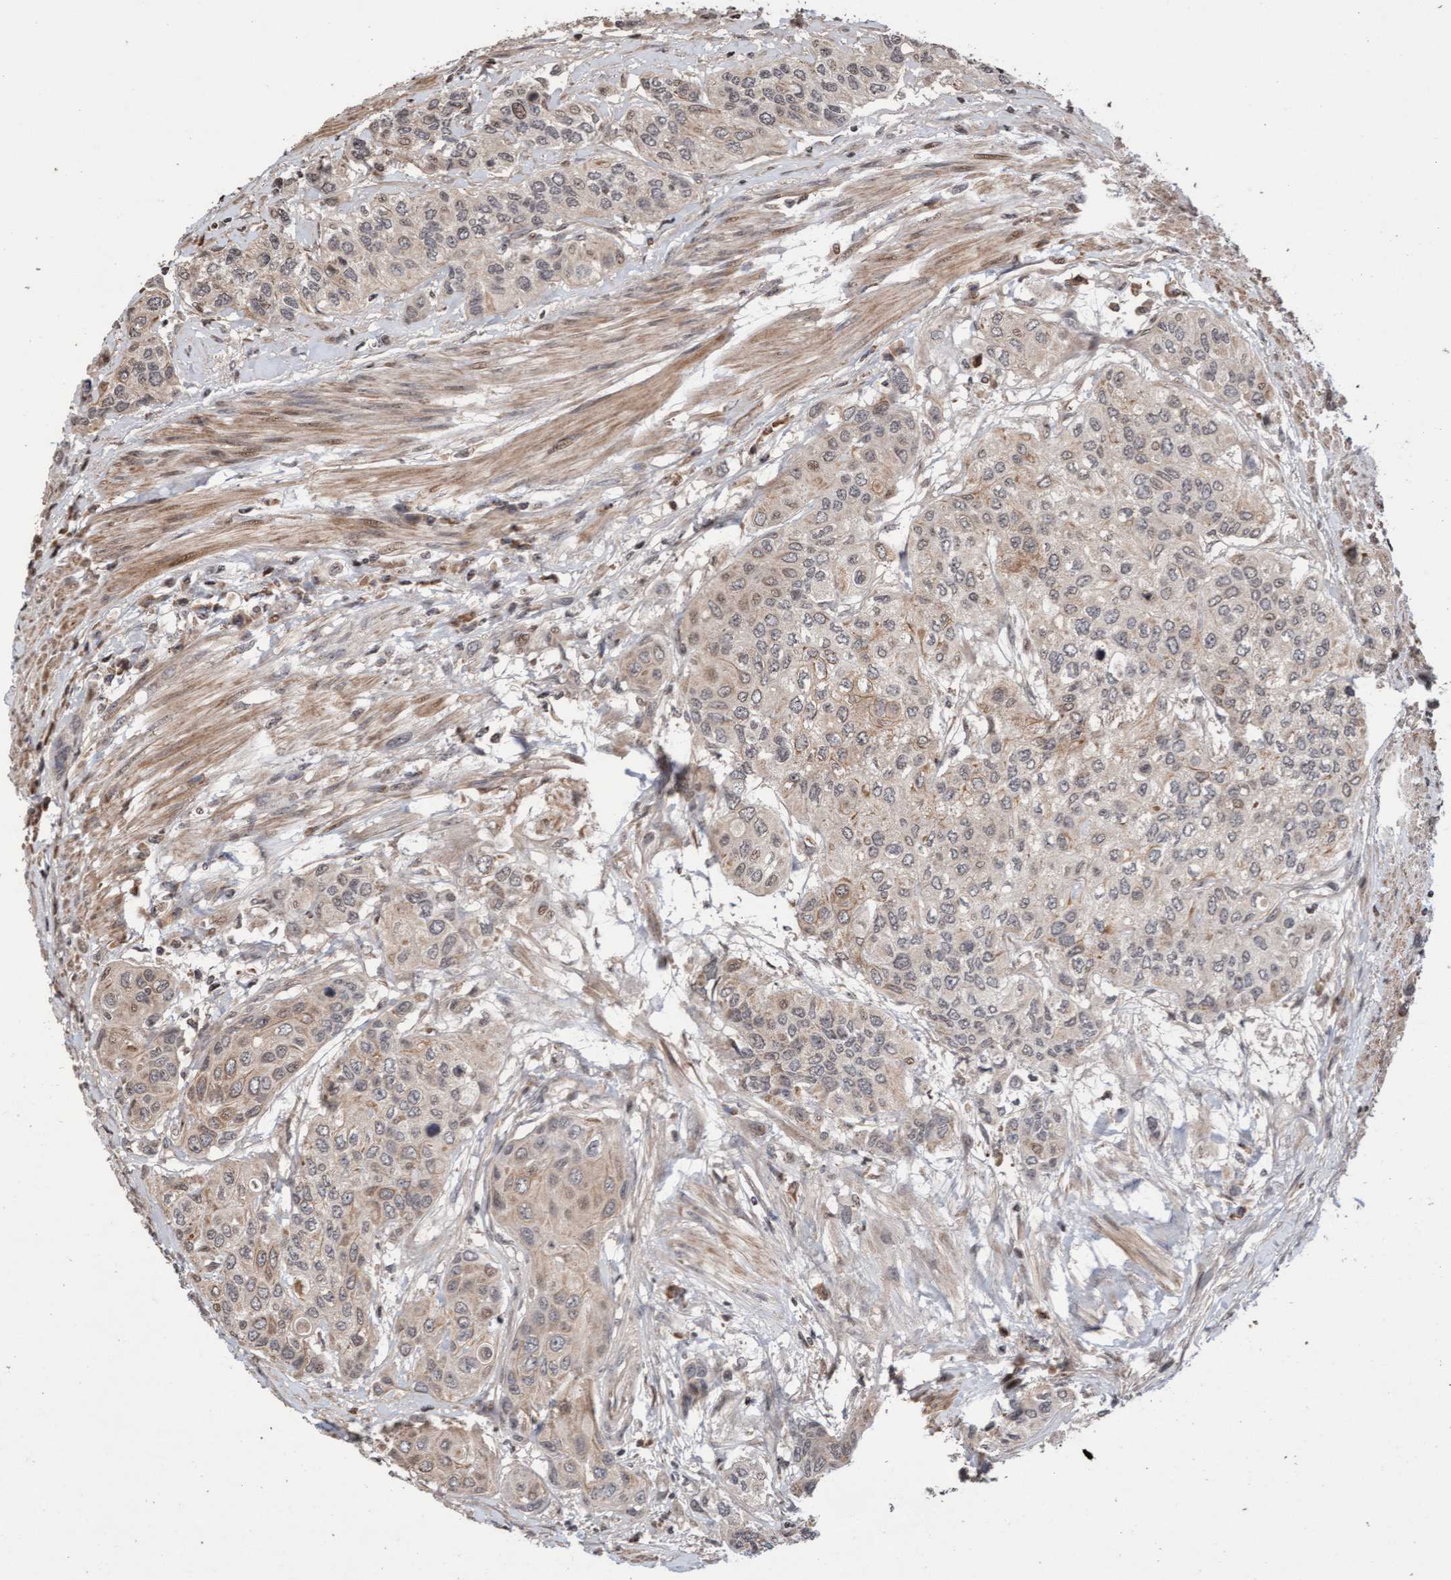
{"staining": {"intensity": "weak", "quantity": "25%-75%", "location": "cytoplasmic/membranous"}, "tissue": "urothelial cancer", "cell_type": "Tumor cells", "image_type": "cancer", "snomed": [{"axis": "morphology", "description": "Urothelial carcinoma, High grade"}, {"axis": "topography", "description": "Urinary bladder"}], "caption": "Urothelial cancer stained with immunohistochemistry shows weak cytoplasmic/membranous expression in about 25%-75% of tumor cells.", "gene": "PECR", "patient": {"sex": "female", "age": 56}}